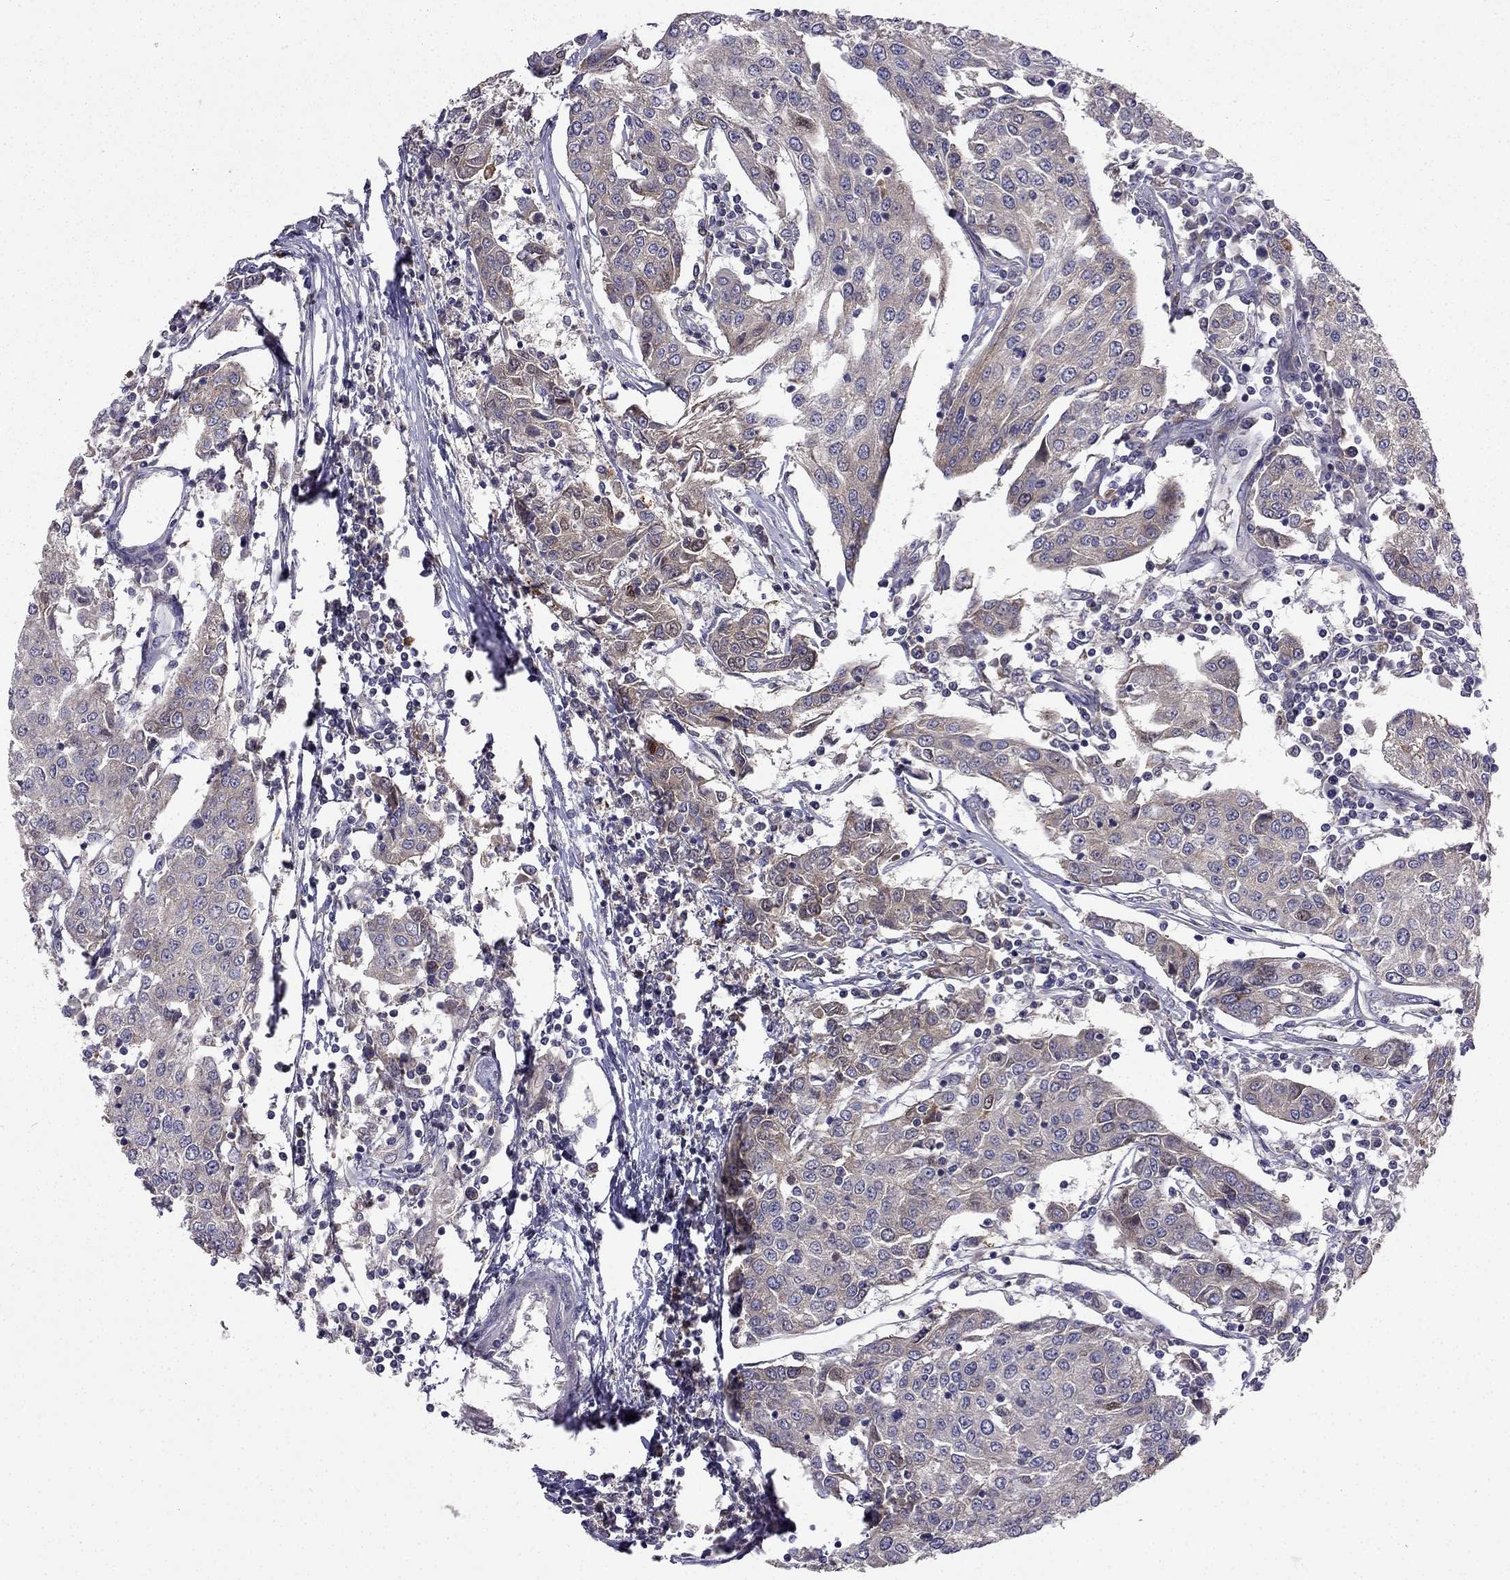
{"staining": {"intensity": "weak", "quantity": "25%-75%", "location": "cytoplasmic/membranous"}, "tissue": "urothelial cancer", "cell_type": "Tumor cells", "image_type": "cancer", "snomed": [{"axis": "morphology", "description": "Urothelial carcinoma, High grade"}, {"axis": "topography", "description": "Urinary bladder"}], "caption": "Brown immunohistochemical staining in urothelial carcinoma (high-grade) shows weak cytoplasmic/membranous positivity in about 25%-75% of tumor cells.", "gene": "STXBP5", "patient": {"sex": "female", "age": 85}}